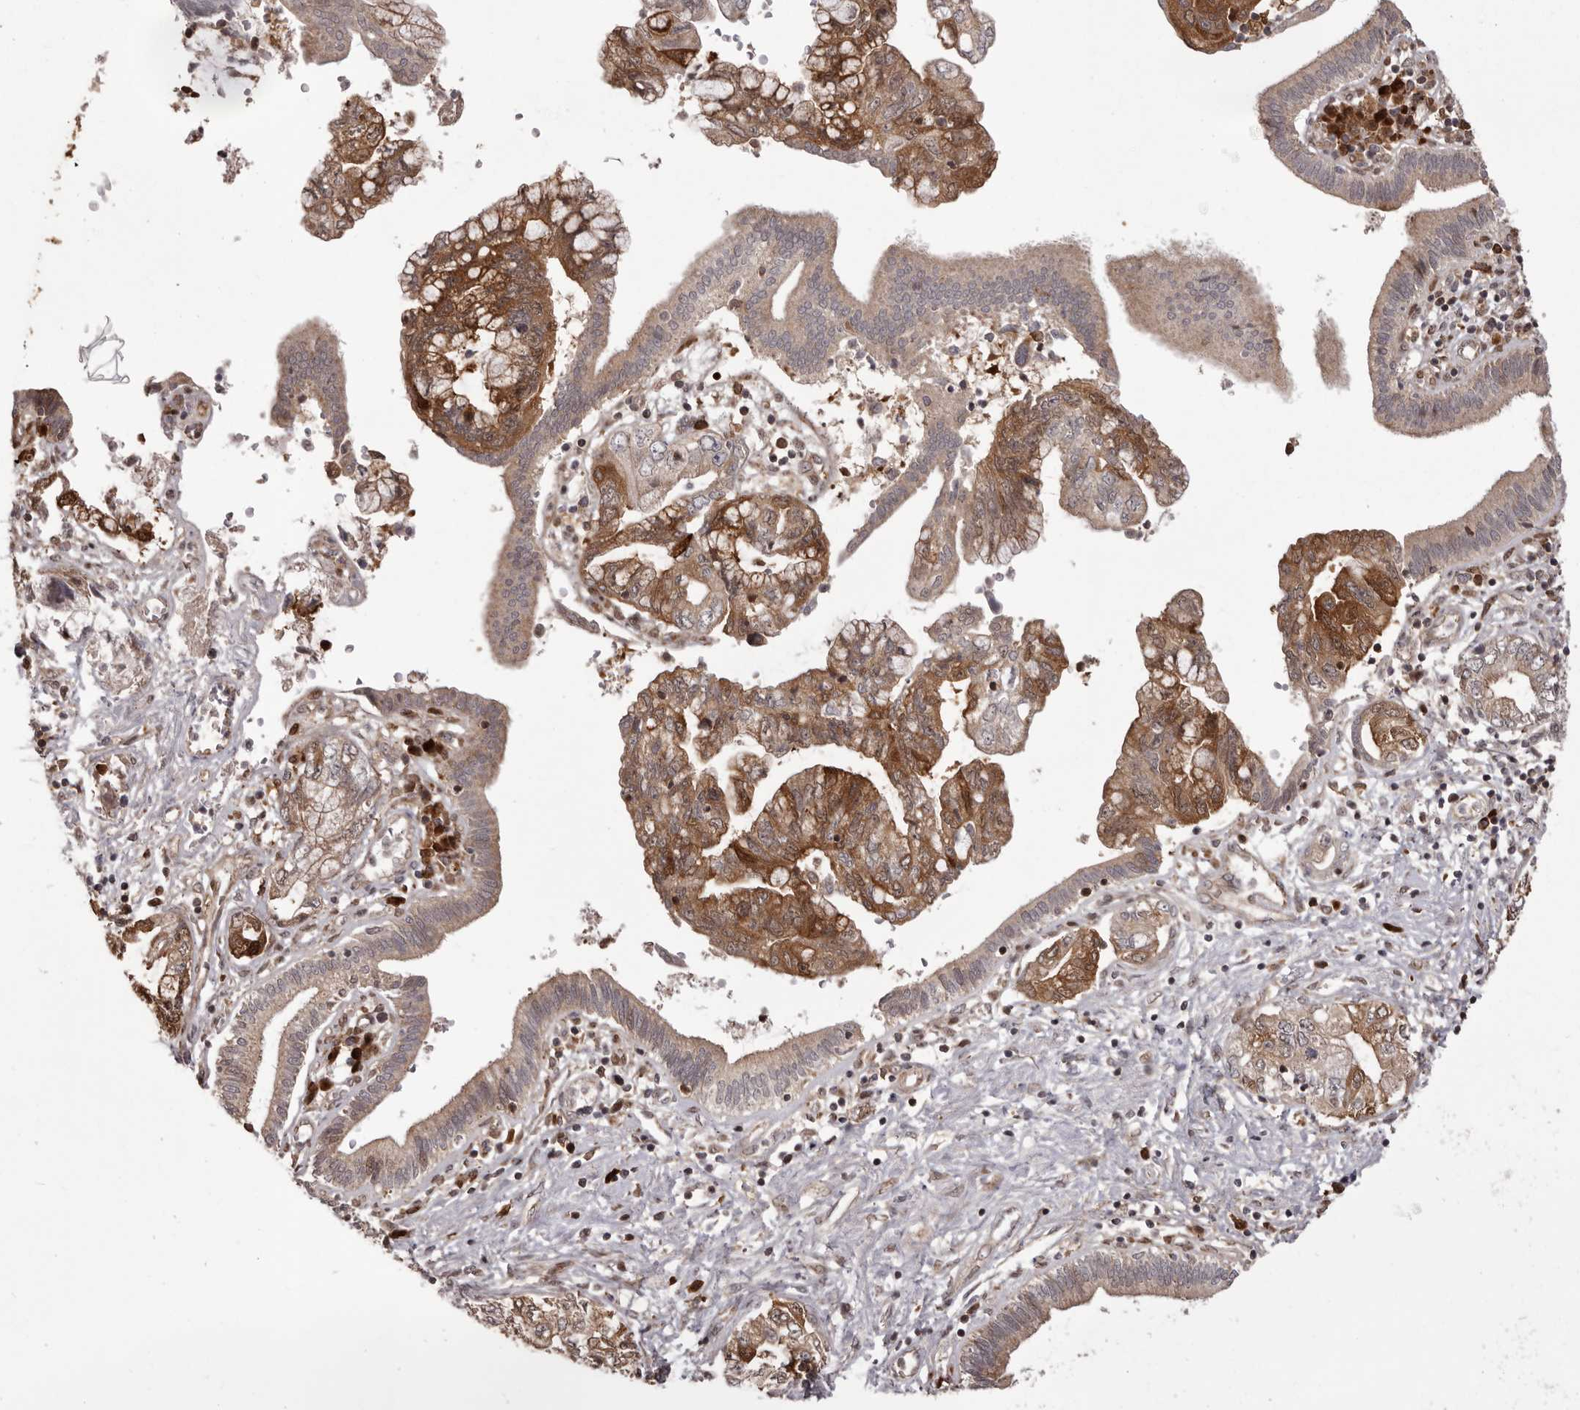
{"staining": {"intensity": "moderate", "quantity": "25%-75%", "location": "cytoplasmic/membranous"}, "tissue": "pancreatic cancer", "cell_type": "Tumor cells", "image_type": "cancer", "snomed": [{"axis": "morphology", "description": "Adenocarcinoma, NOS"}, {"axis": "topography", "description": "Pancreas"}], "caption": "This is an image of immunohistochemistry (IHC) staining of pancreatic adenocarcinoma, which shows moderate positivity in the cytoplasmic/membranous of tumor cells.", "gene": "GFOD1", "patient": {"sex": "female", "age": 73}}